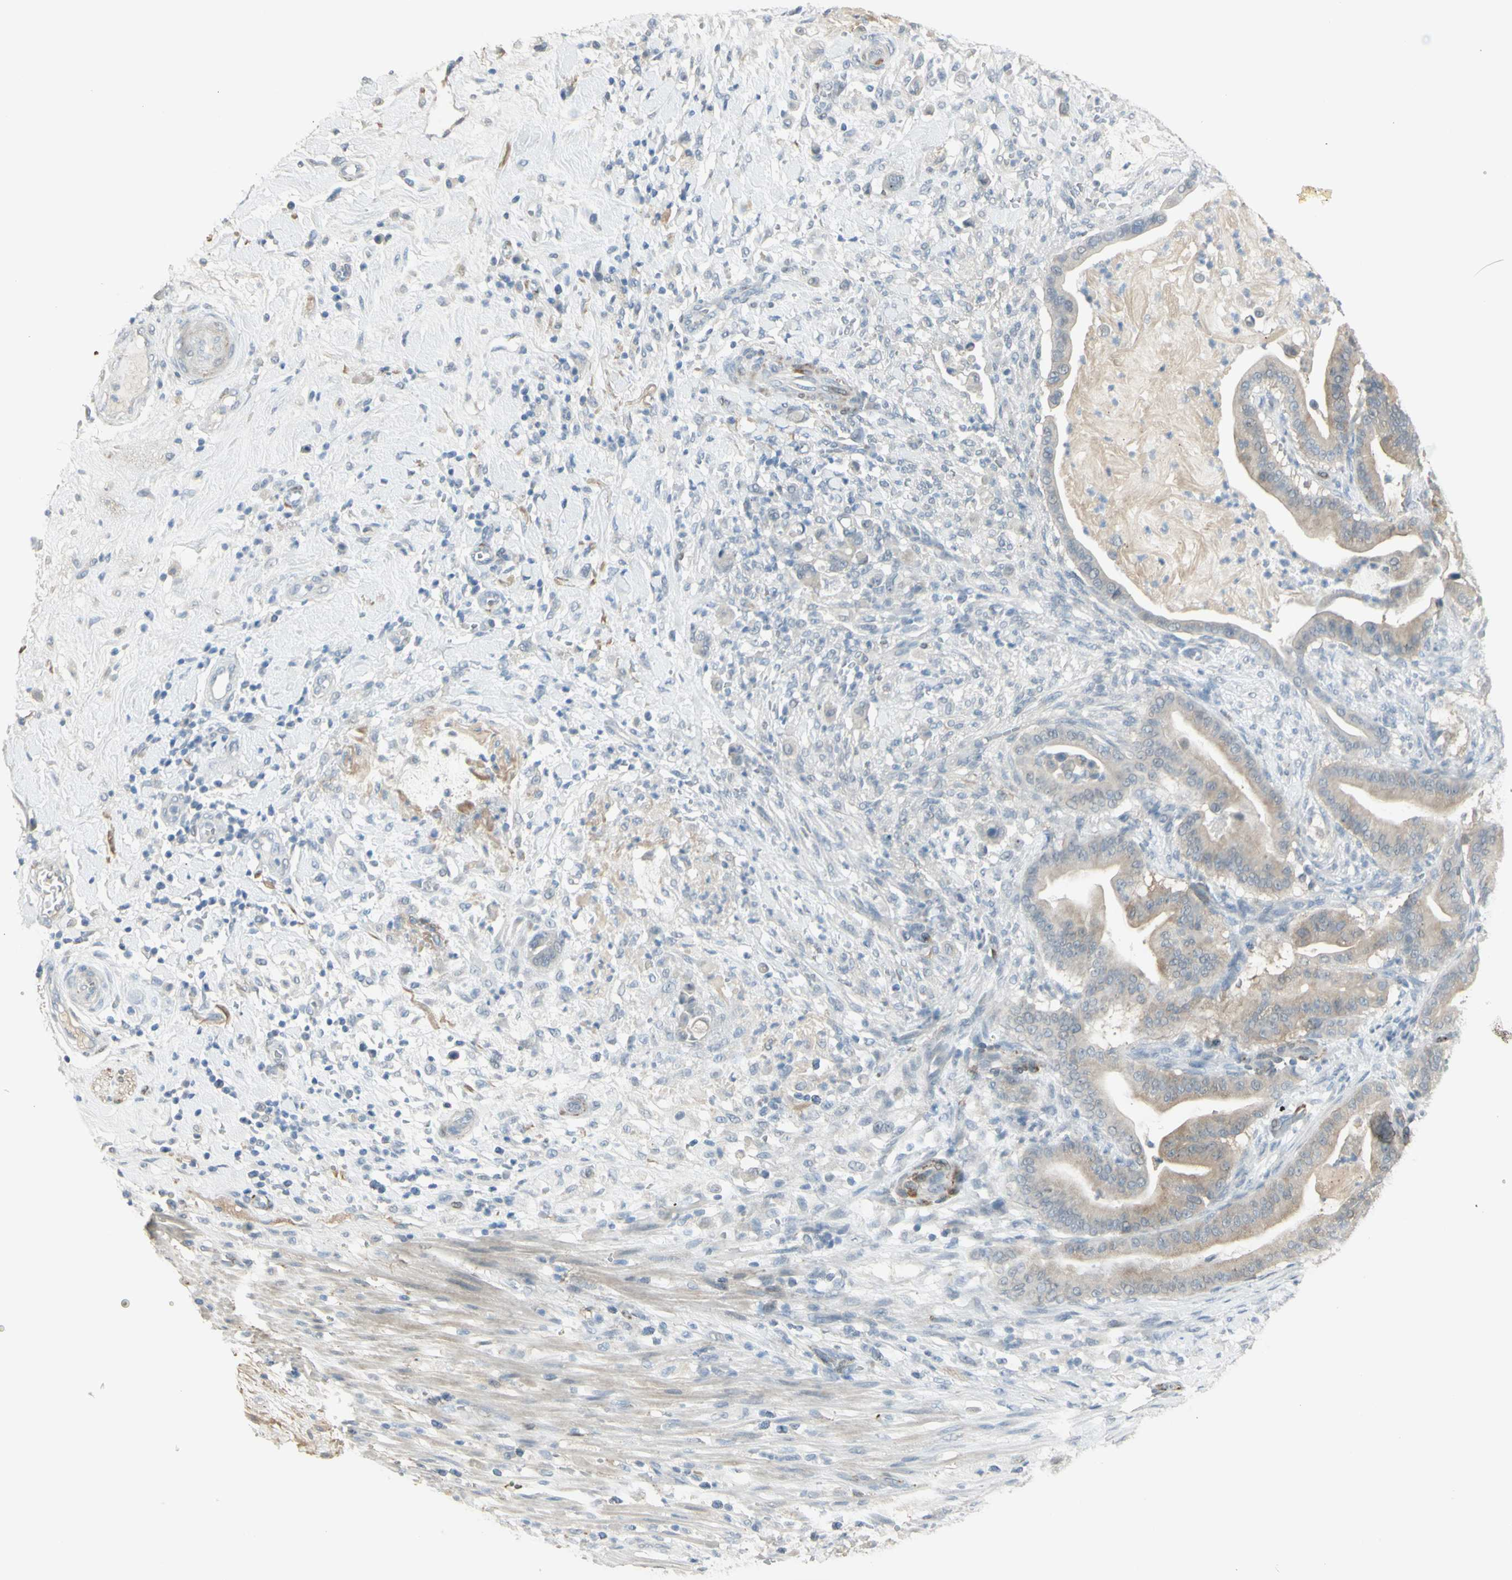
{"staining": {"intensity": "weak", "quantity": ">75%", "location": "cytoplasmic/membranous"}, "tissue": "pancreatic cancer", "cell_type": "Tumor cells", "image_type": "cancer", "snomed": [{"axis": "morphology", "description": "Adenocarcinoma, NOS"}, {"axis": "topography", "description": "Pancreas"}], "caption": "Adenocarcinoma (pancreatic) tissue demonstrates weak cytoplasmic/membranous staining in approximately >75% of tumor cells, visualized by immunohistochemistry. (DAB (3,3'-diaminobenzidine) IHC with brightfield microscopy, high magnification).", "gene": "MUC3A", "patient": {"sex": "male", "age": 63}}